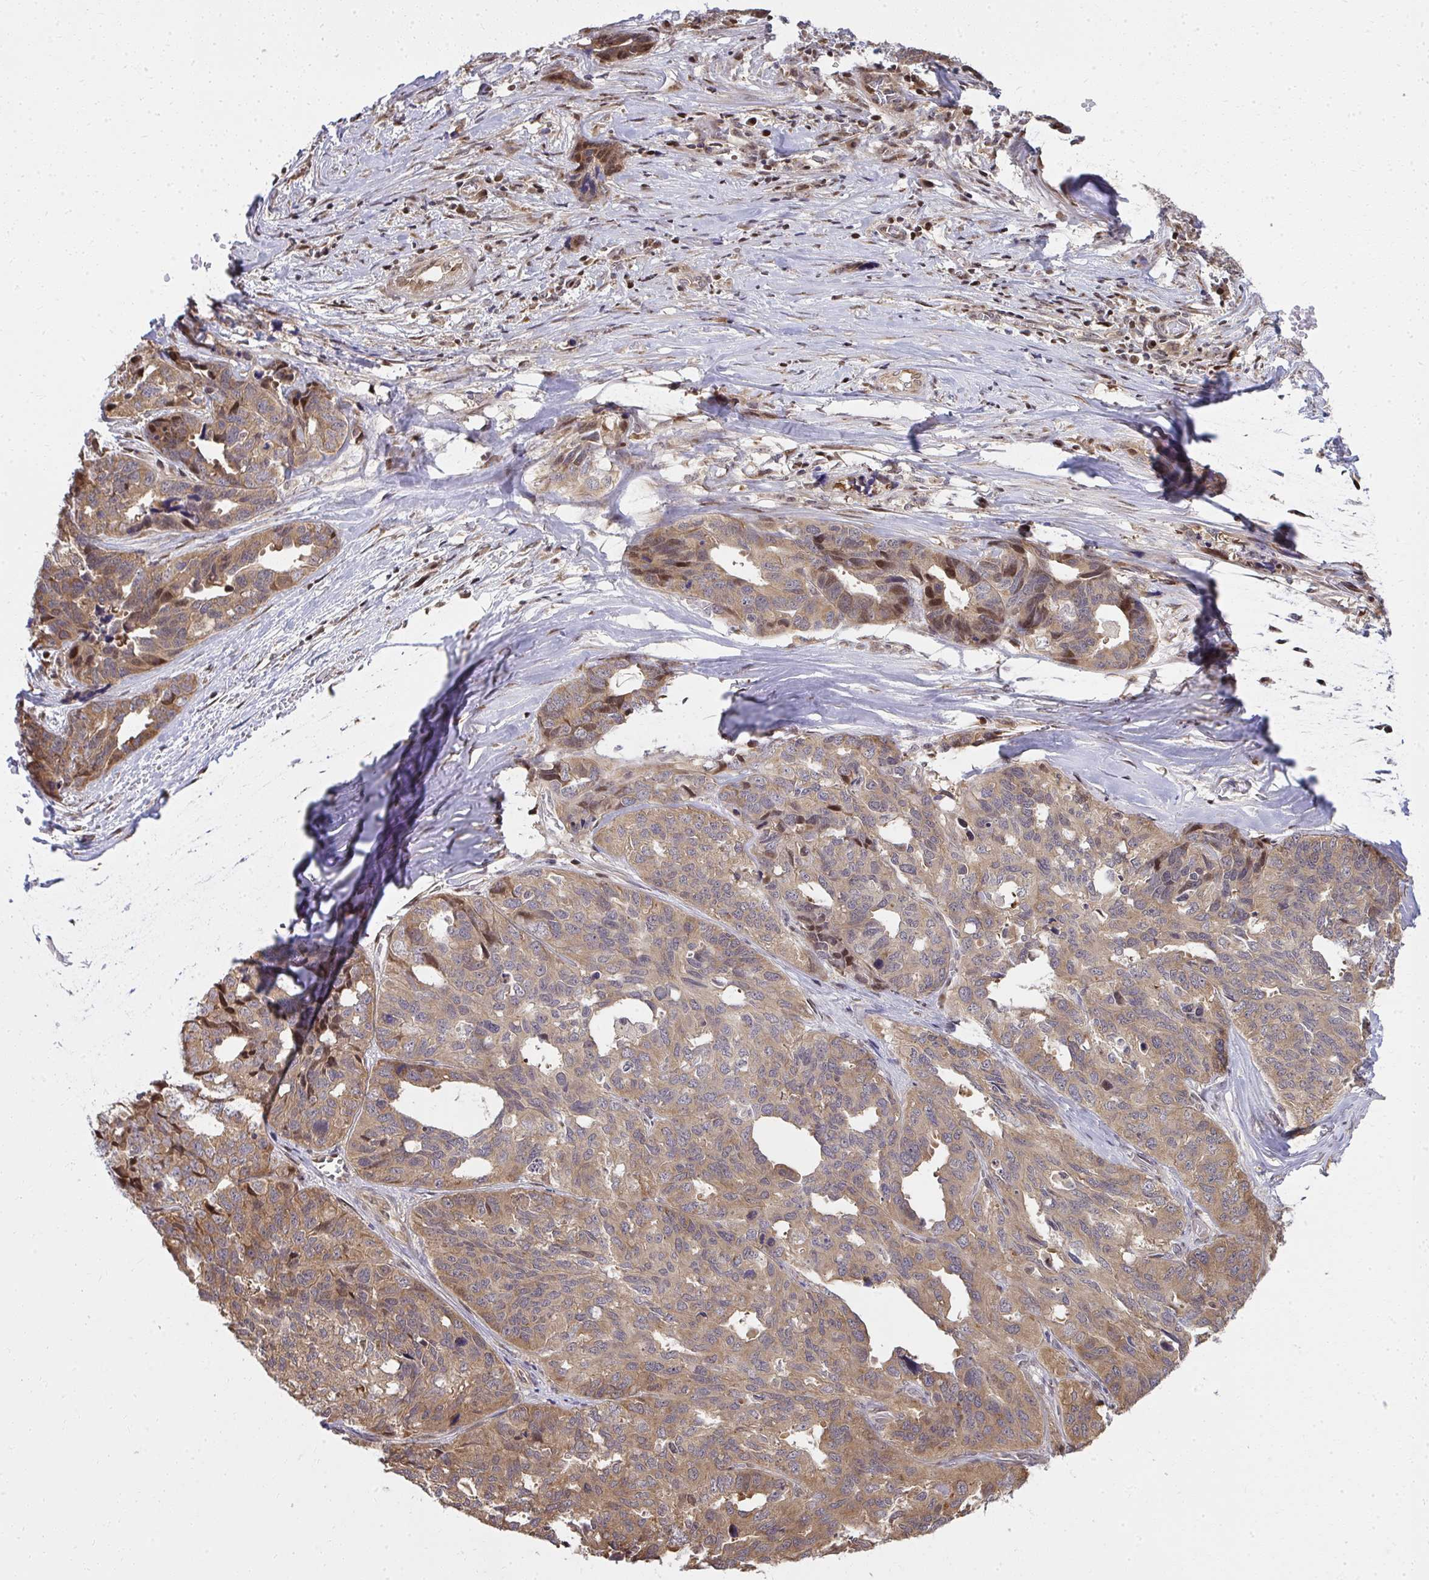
{"staining": {"intensity": "moderate", "quantity": "25%-75%", "location": "cytoplasmic/membranous,nuclear"}, "tissue": "ovarian cancer", "cell_type": "Tumor cells", "image_type": "cancer", "snomed": [{"axis": "morphology", "description": "Cystadenocarcinoma, serous, NOS"}, {"axis": "topography", "description": "Ovary"}], "caption": "Moderate cytoplasmic/membranous and nuclear protein positivity is seen in about 25%-75% of tumor cells in ovarian cancer (serous cystadenocarcinoma).", "gene": "PIGY", "patient": {"sex": "female", "age": 64}}